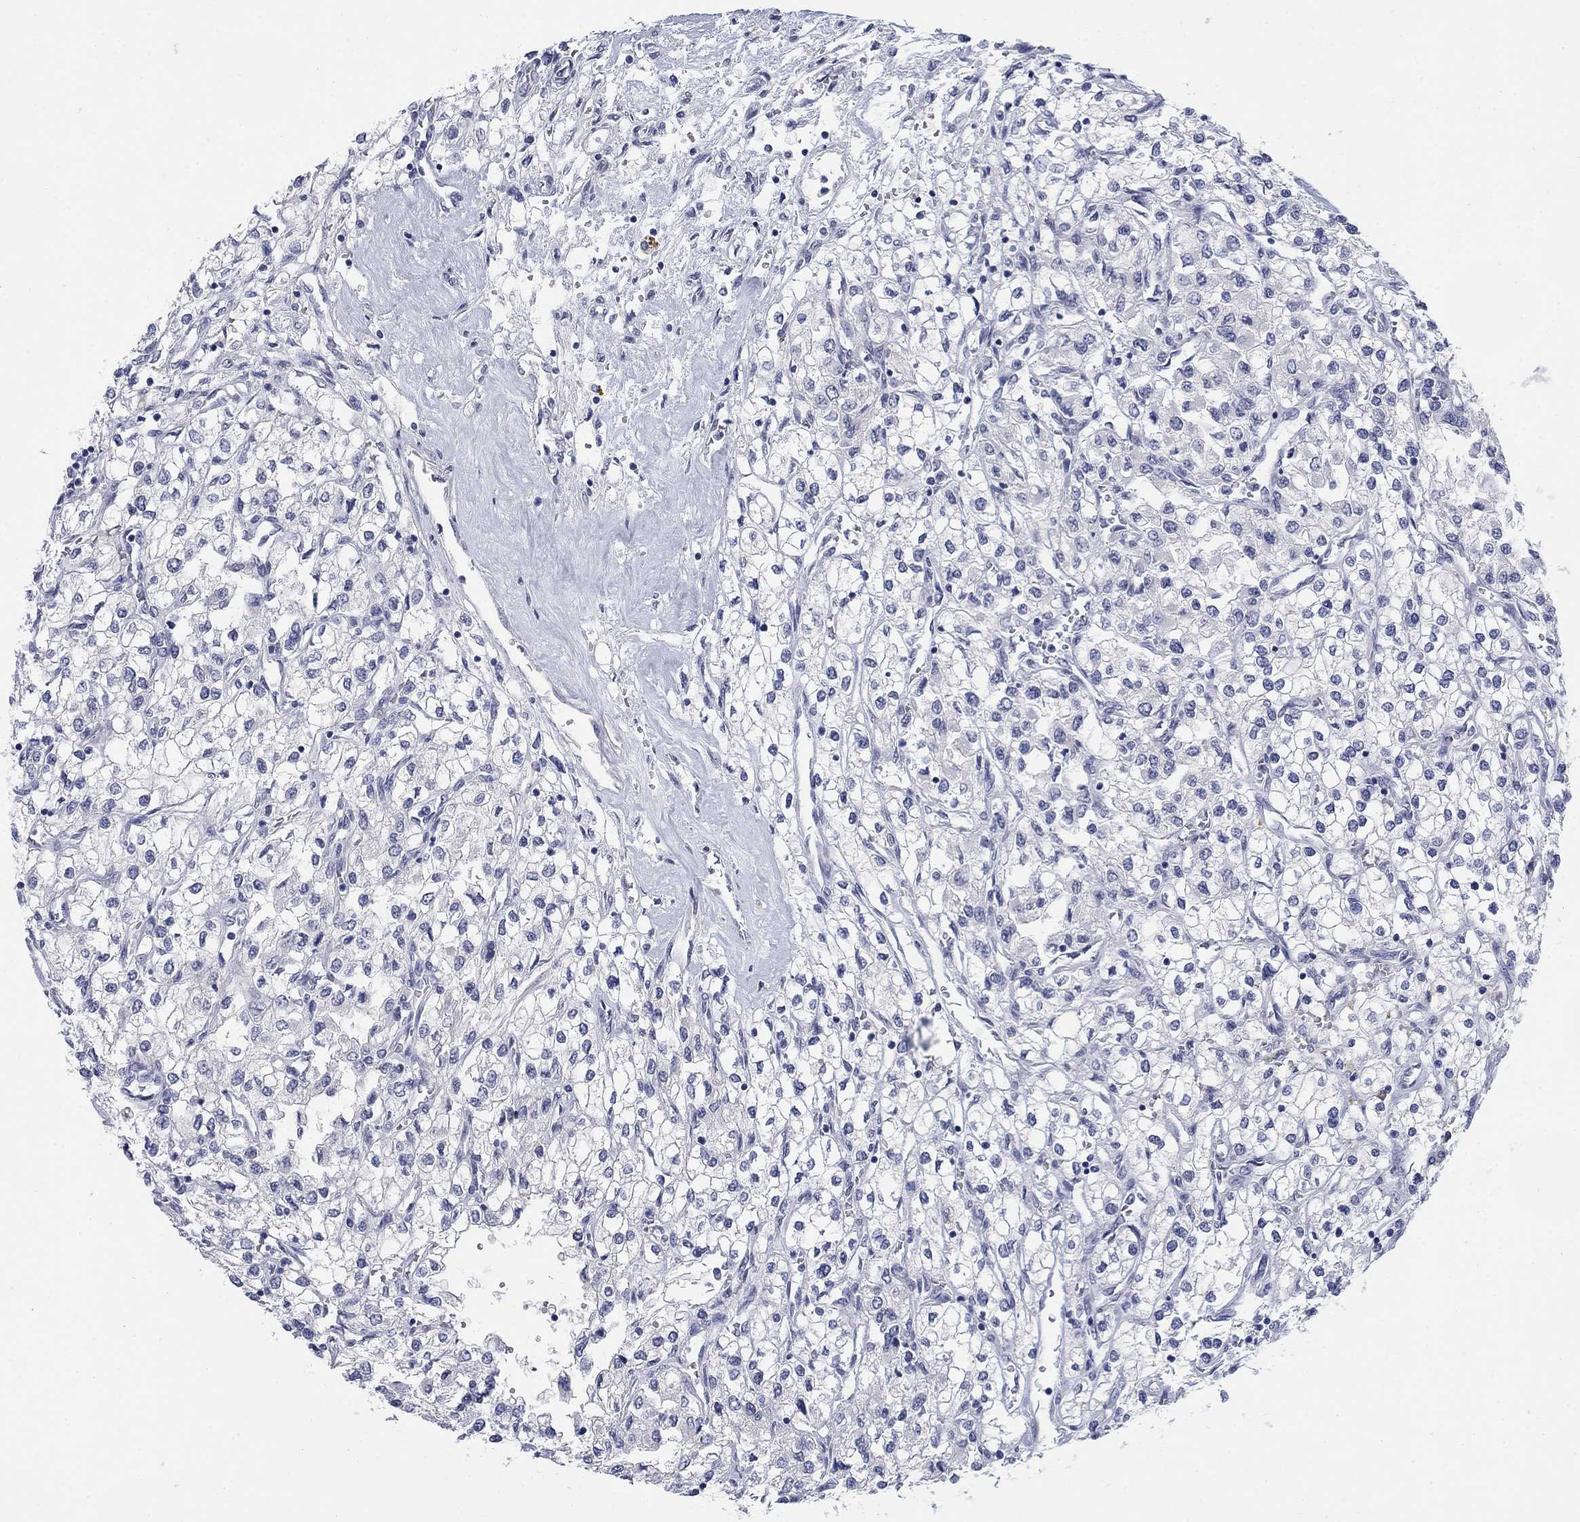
{"staining": {"intensity": "negative", "quantity": "none", "location": "none"}, "tissue": "renal cancer", "cell_type": "Tumor cells", "image_type": "cancer", "snomed": [{"axis": "morphology", "description": "Adenocarcinoma, NOS"}, {"axis": "topography", "description": "Kidney"}], "caption": "An image of human renal cancer (adenocarcinoma) is negative for staining in tumor cells. (Brightfield microscopy of DAB (3,3'-diaminobenzidine) immunohistochemistry at high magnification).", "gene": "ECEL1", "patient": {"sex": "male", "age": 80}}